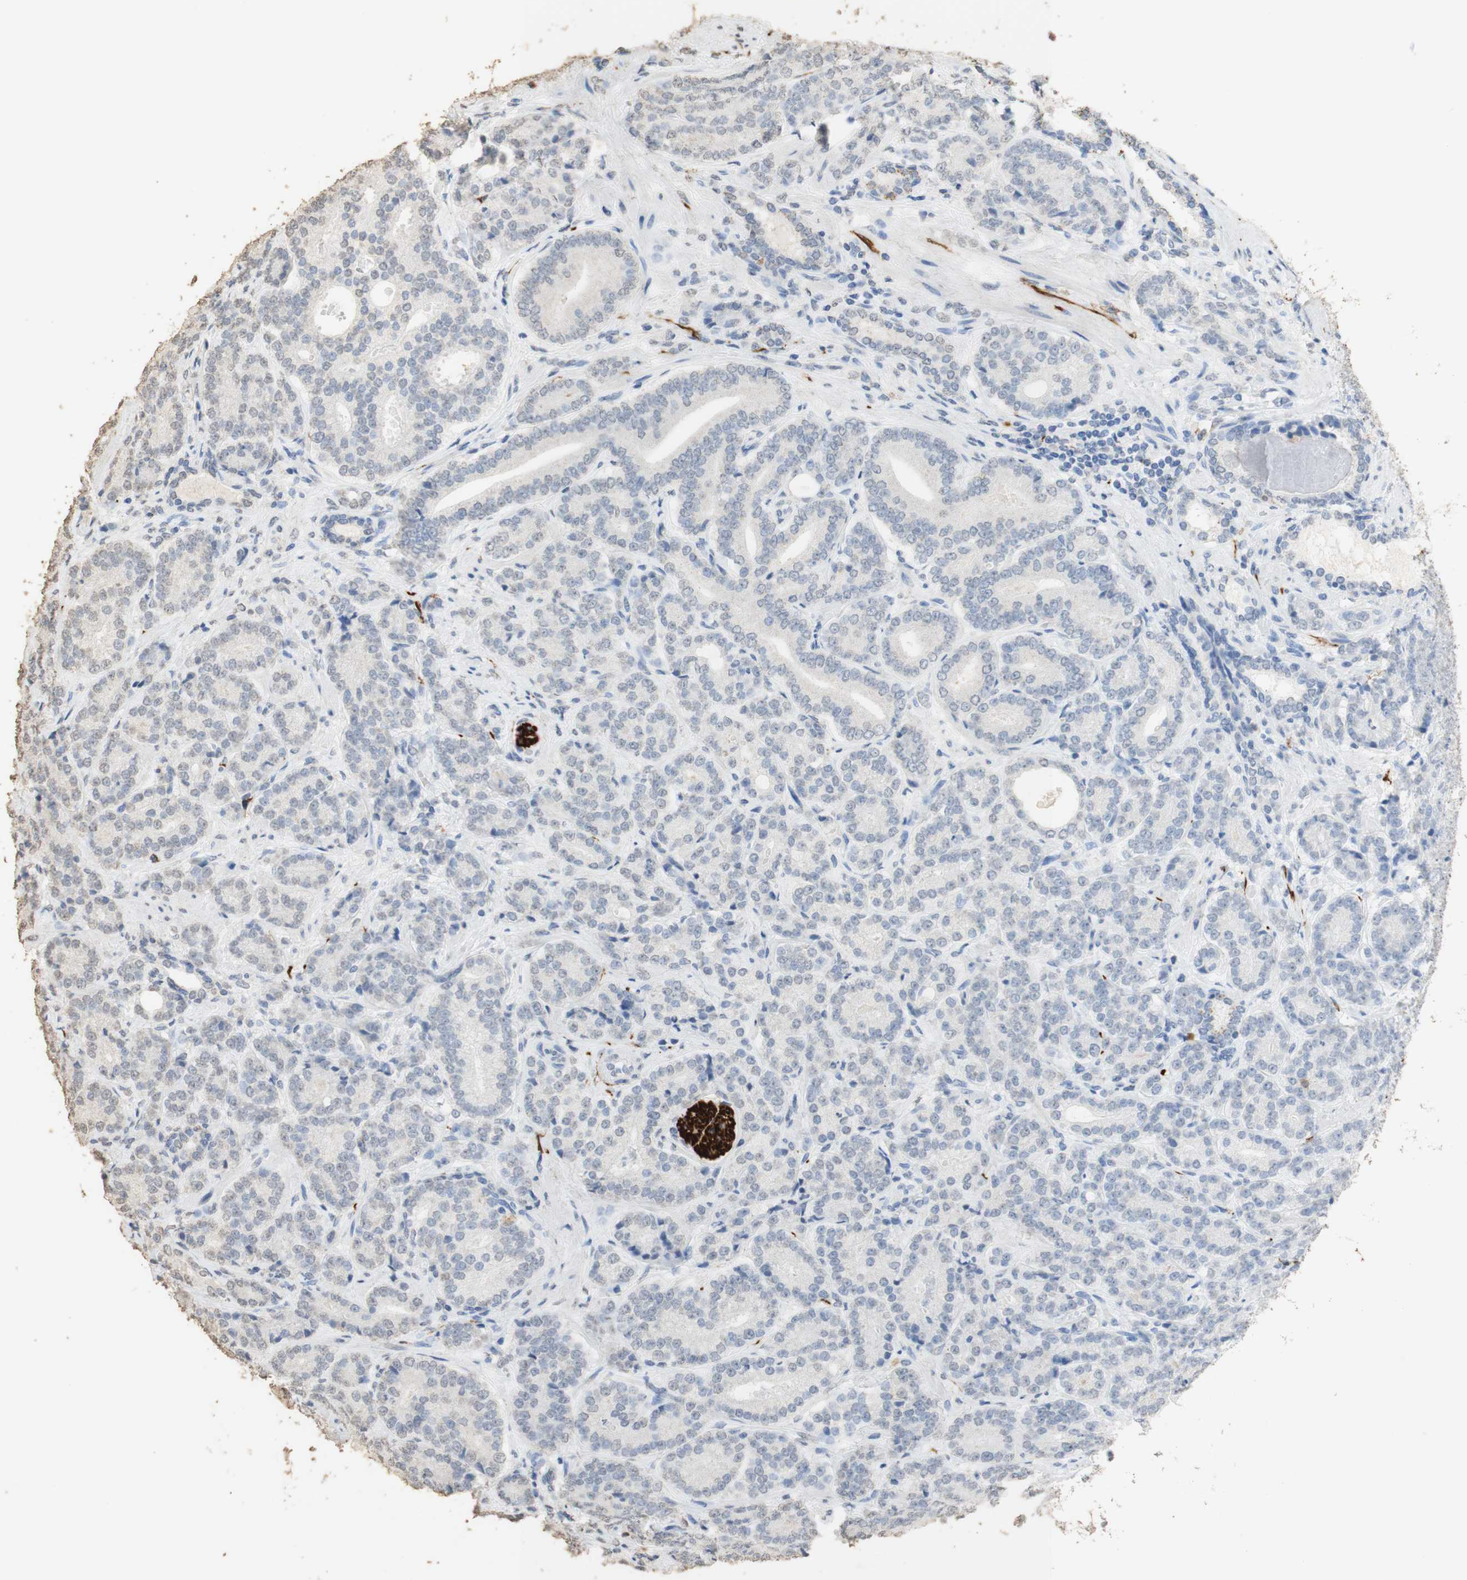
{"staining": {"intensity": "weak", "quantity": "<25%", "location": "nuclear"}, "tissue": "prostate cancer", "cell_type": "Tumor cells", "image_type": "cancer", "snomed": [{"axis": "morphology", "description": "Adenocarcinoma, High grade"}, {"axis": "topography", "description": "Prostate"}], "caption": "Tumor cells show no significant protein positivity in prostate cancer.", "gene": "L1CAM", "patient": {"sex": "male", "age": 61}}